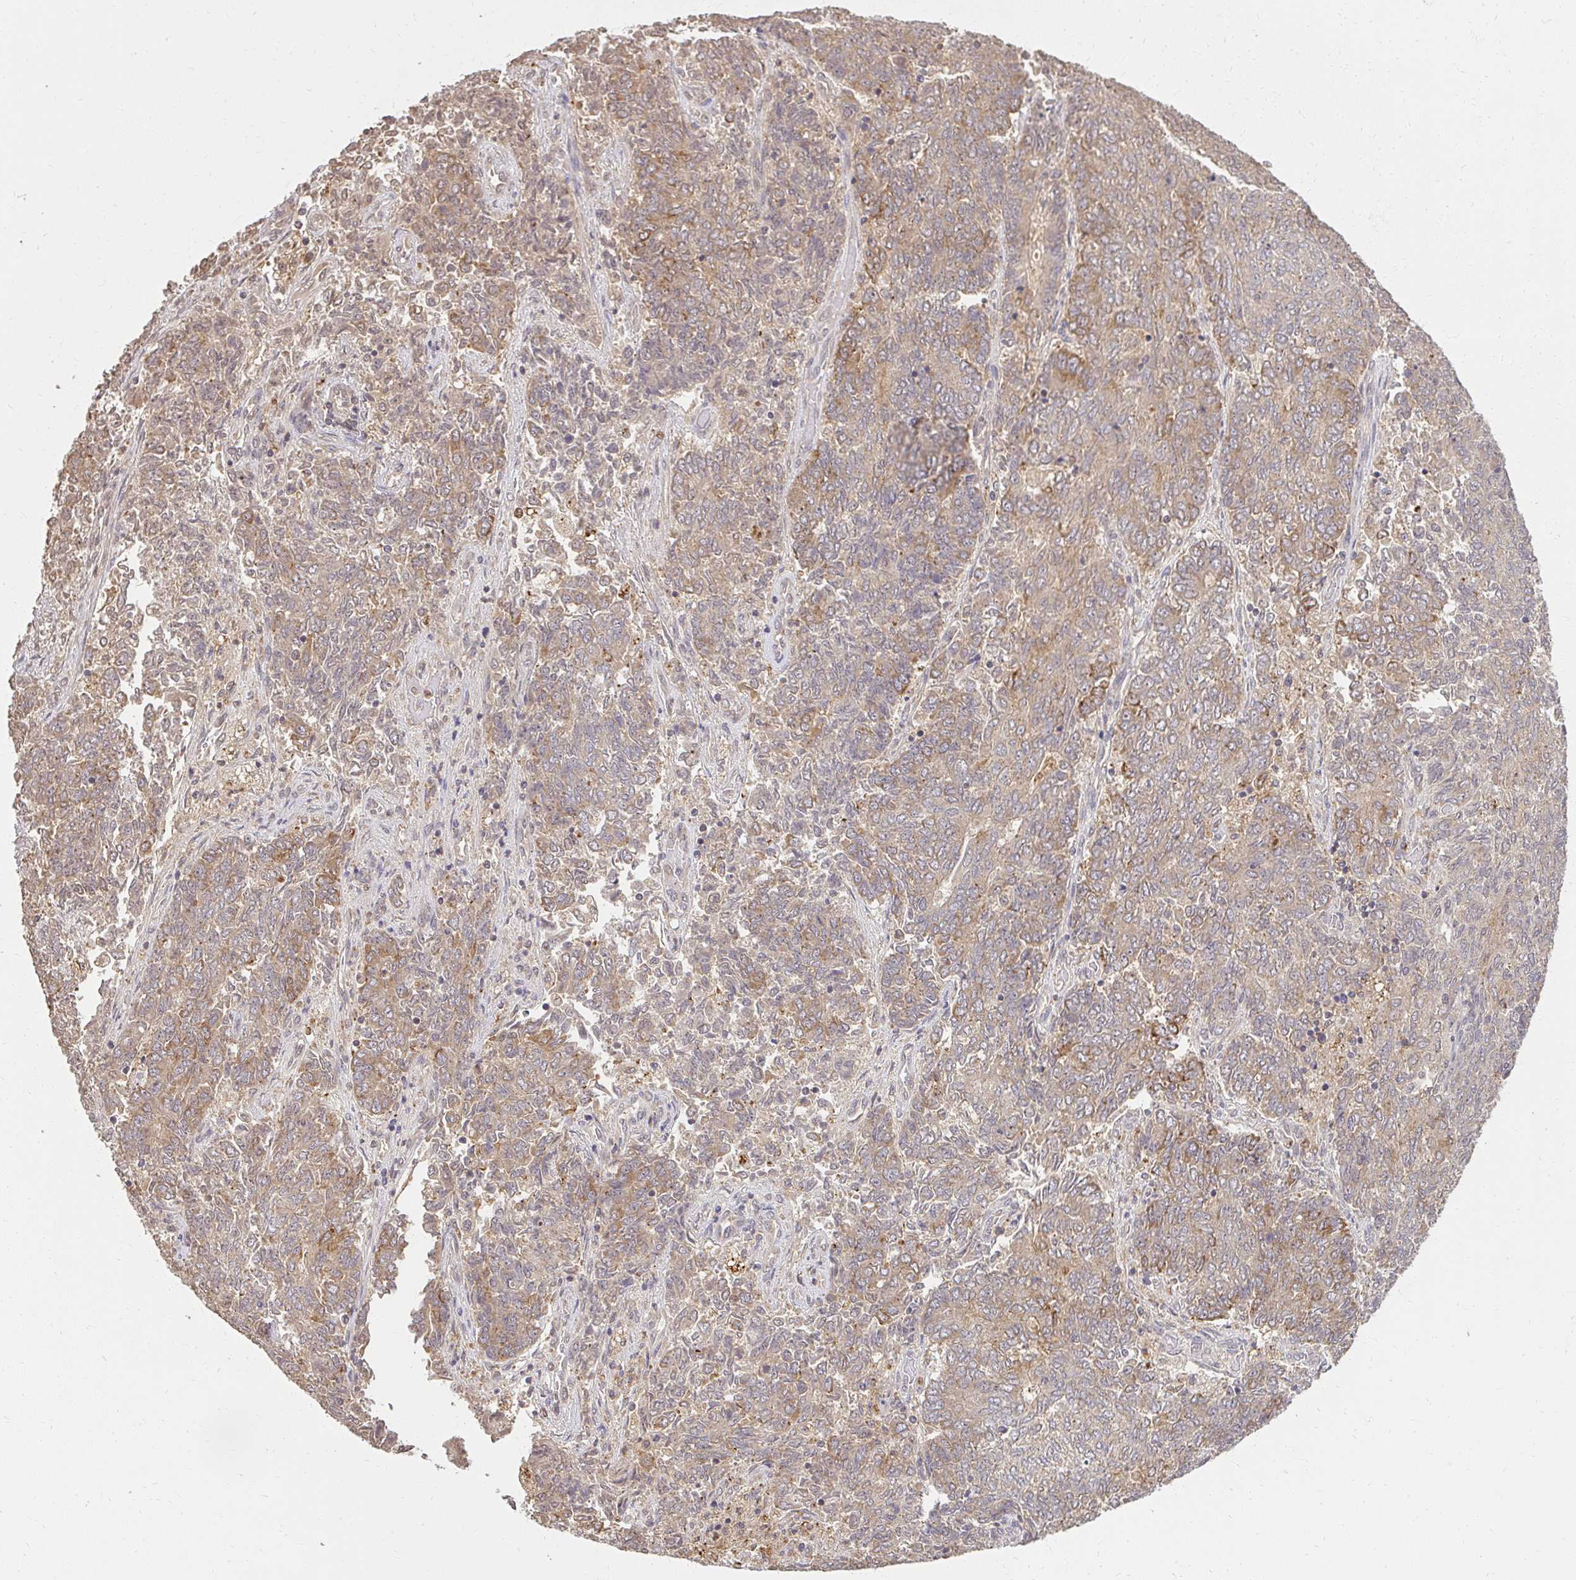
{"staining": {"intensity": "weak", "quantity": ">75%", "location": "cytoplasmic/membranous"}, "tissue": "endometrial cancer", "cell_type": "Tumor cells", "image_type": "cancer", "snomed": [{"axis": "morphology", "description": "Adenocarcinoma, NOS"}, {"axis": "topography", "description": "Endometrium"}], "caption": "This image displays endometrial cancer stained with immunohistochemistry to label a protein in brown. The cytoplasmic/membranous of tumor cells show weak positivity for the protein. Nuclei are counter-stained blue.", "gene": "LARS2", "patient": {"sex": "female", "age": 80}}